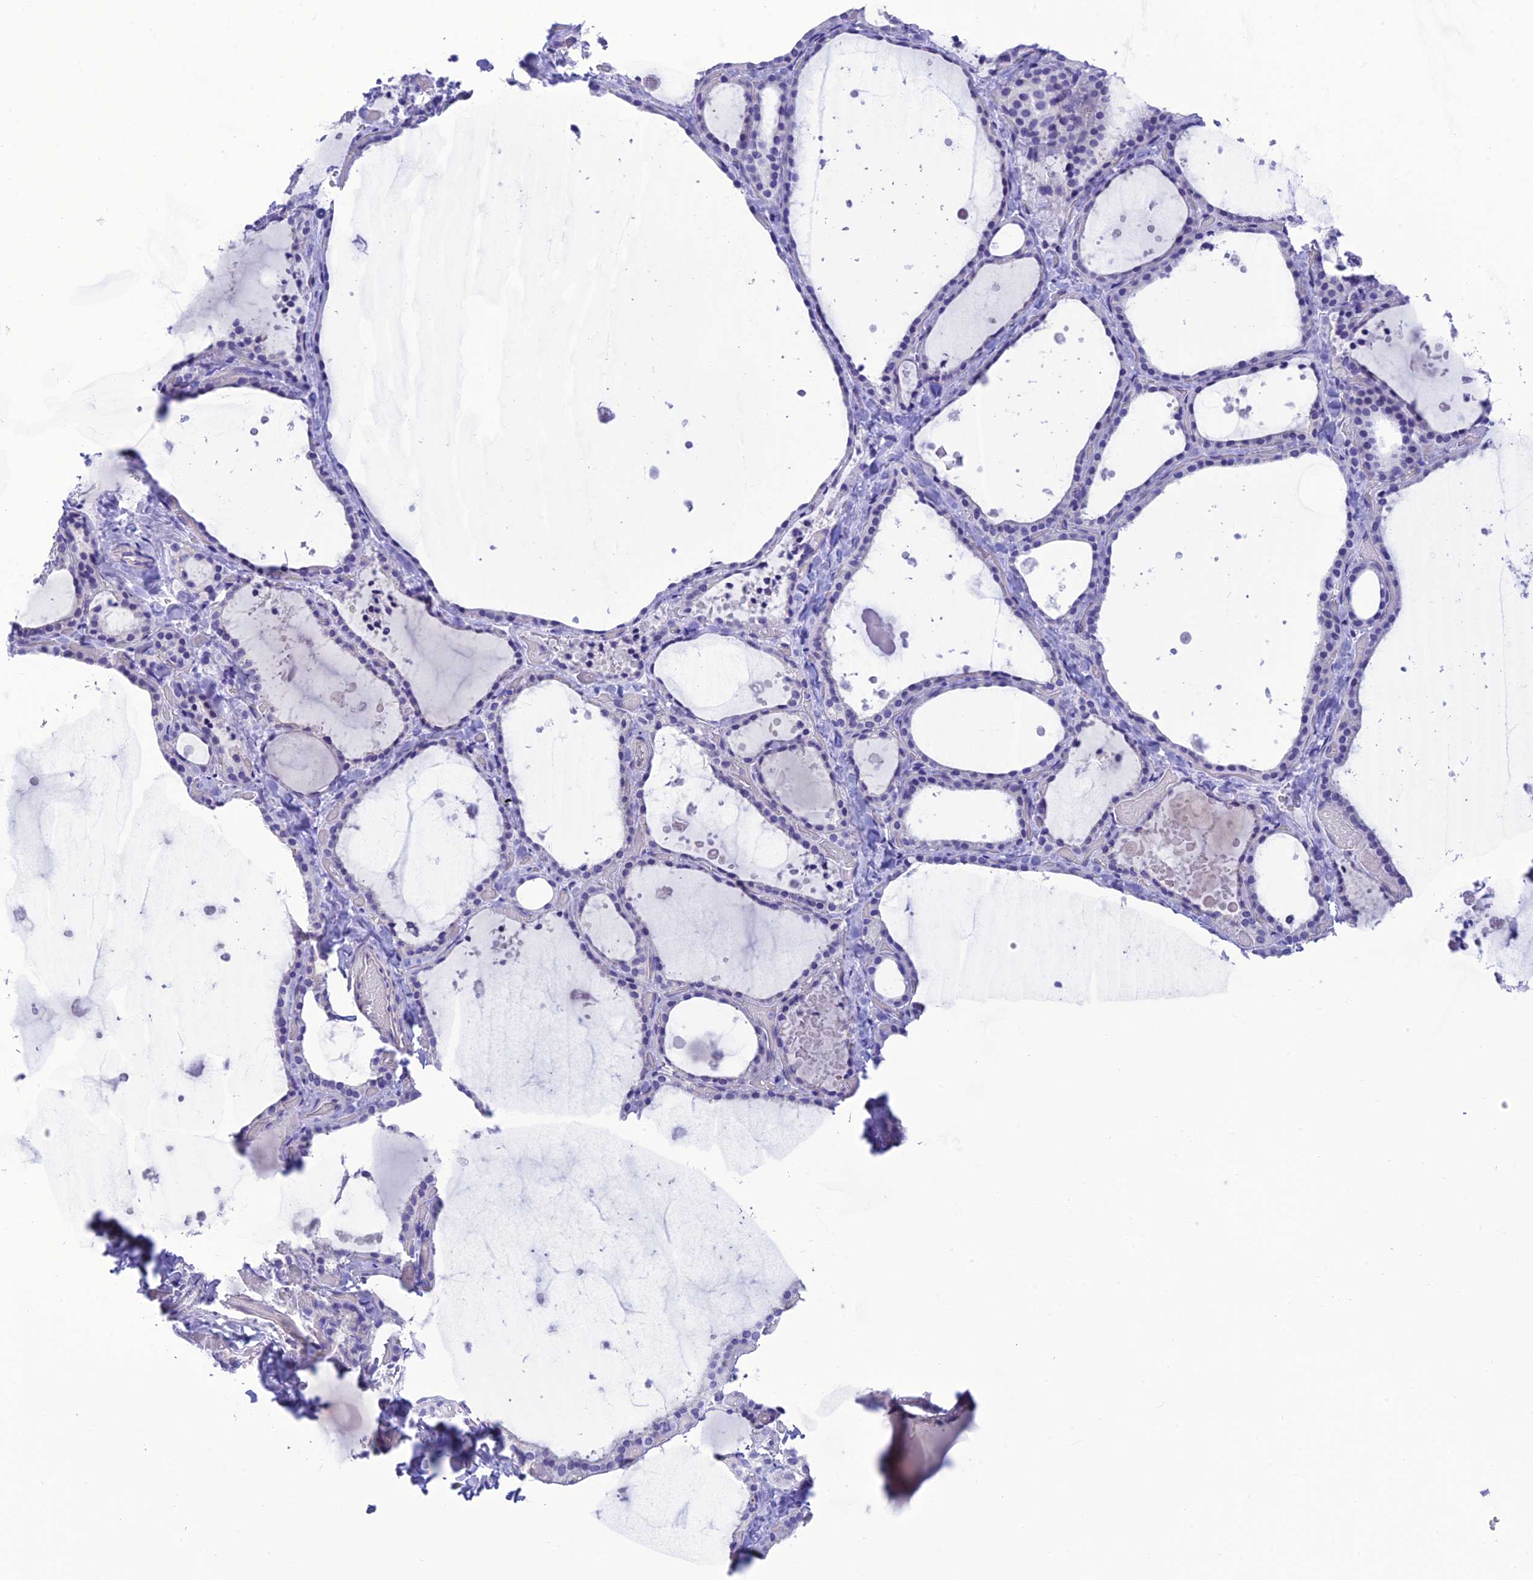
{"staining": {"intensity": "negative", "quantity": "none", "location": "none"}, "tissue": "thyroid gland", "cell_type": "Glandular cells", "image_type": "normal", "snomed": [{"axis": "morphology", "description": "Normal tissue, NOS"}, {"axis": "topography", "description": "Thyroid gland"}], "caption": "An image of thyroid gland stained for a protein shows no brown staining in glandular cells. Brightfield microscopy of immunohistochemistry (IHC) stained with DAB (brown) and hematoxylin (blue), captured at high magnification.", "gene": "C17orf67", "patient": {"sex": "female", "age": 44}}